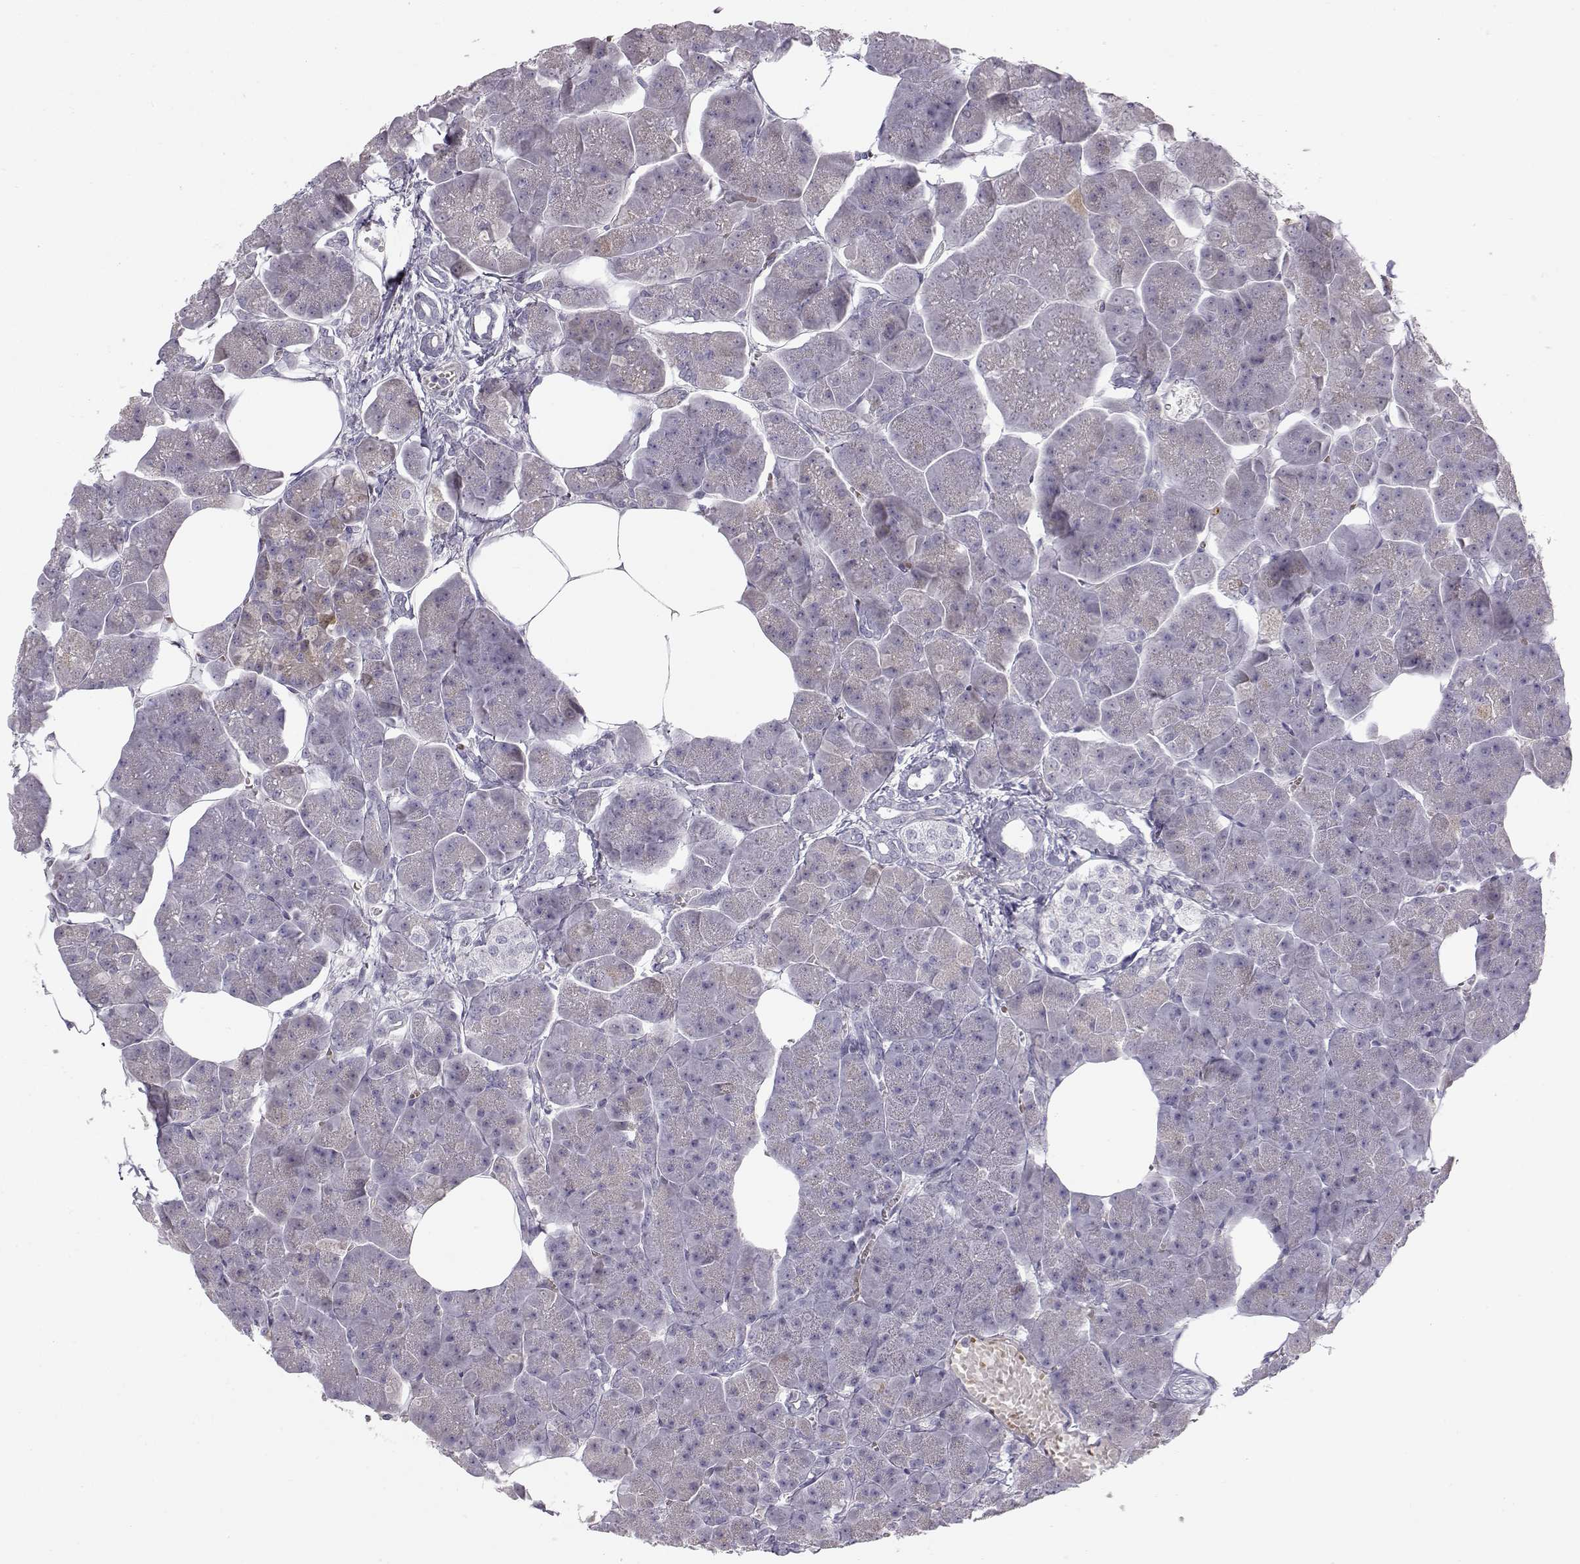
{"staining": {"intensity": "negative", "quantity": "none", "location": "none"}, "tissue": "pancreas", "cell_type": "Exocrine glandular cells", "image_type": "normal", "snomed": [{"axis": "morphology", "description": "Normal tissue, NOS"}, {"axis": "topography", "description": "Adipose tissue"}, {"axis": "topography", "description": "Pancreas"}, {"axis": "topography", "description": "Peripheral nerve tissue"}], "caption": "An immunohistochemistry histopathology image of benign pancreas is shown. There is no staining in exocrine glandular cells of pancreas. Nuclei are stained in blue.", "gene": "PABPC1L2A", "patient": {"sex": "female", "age": 58}}